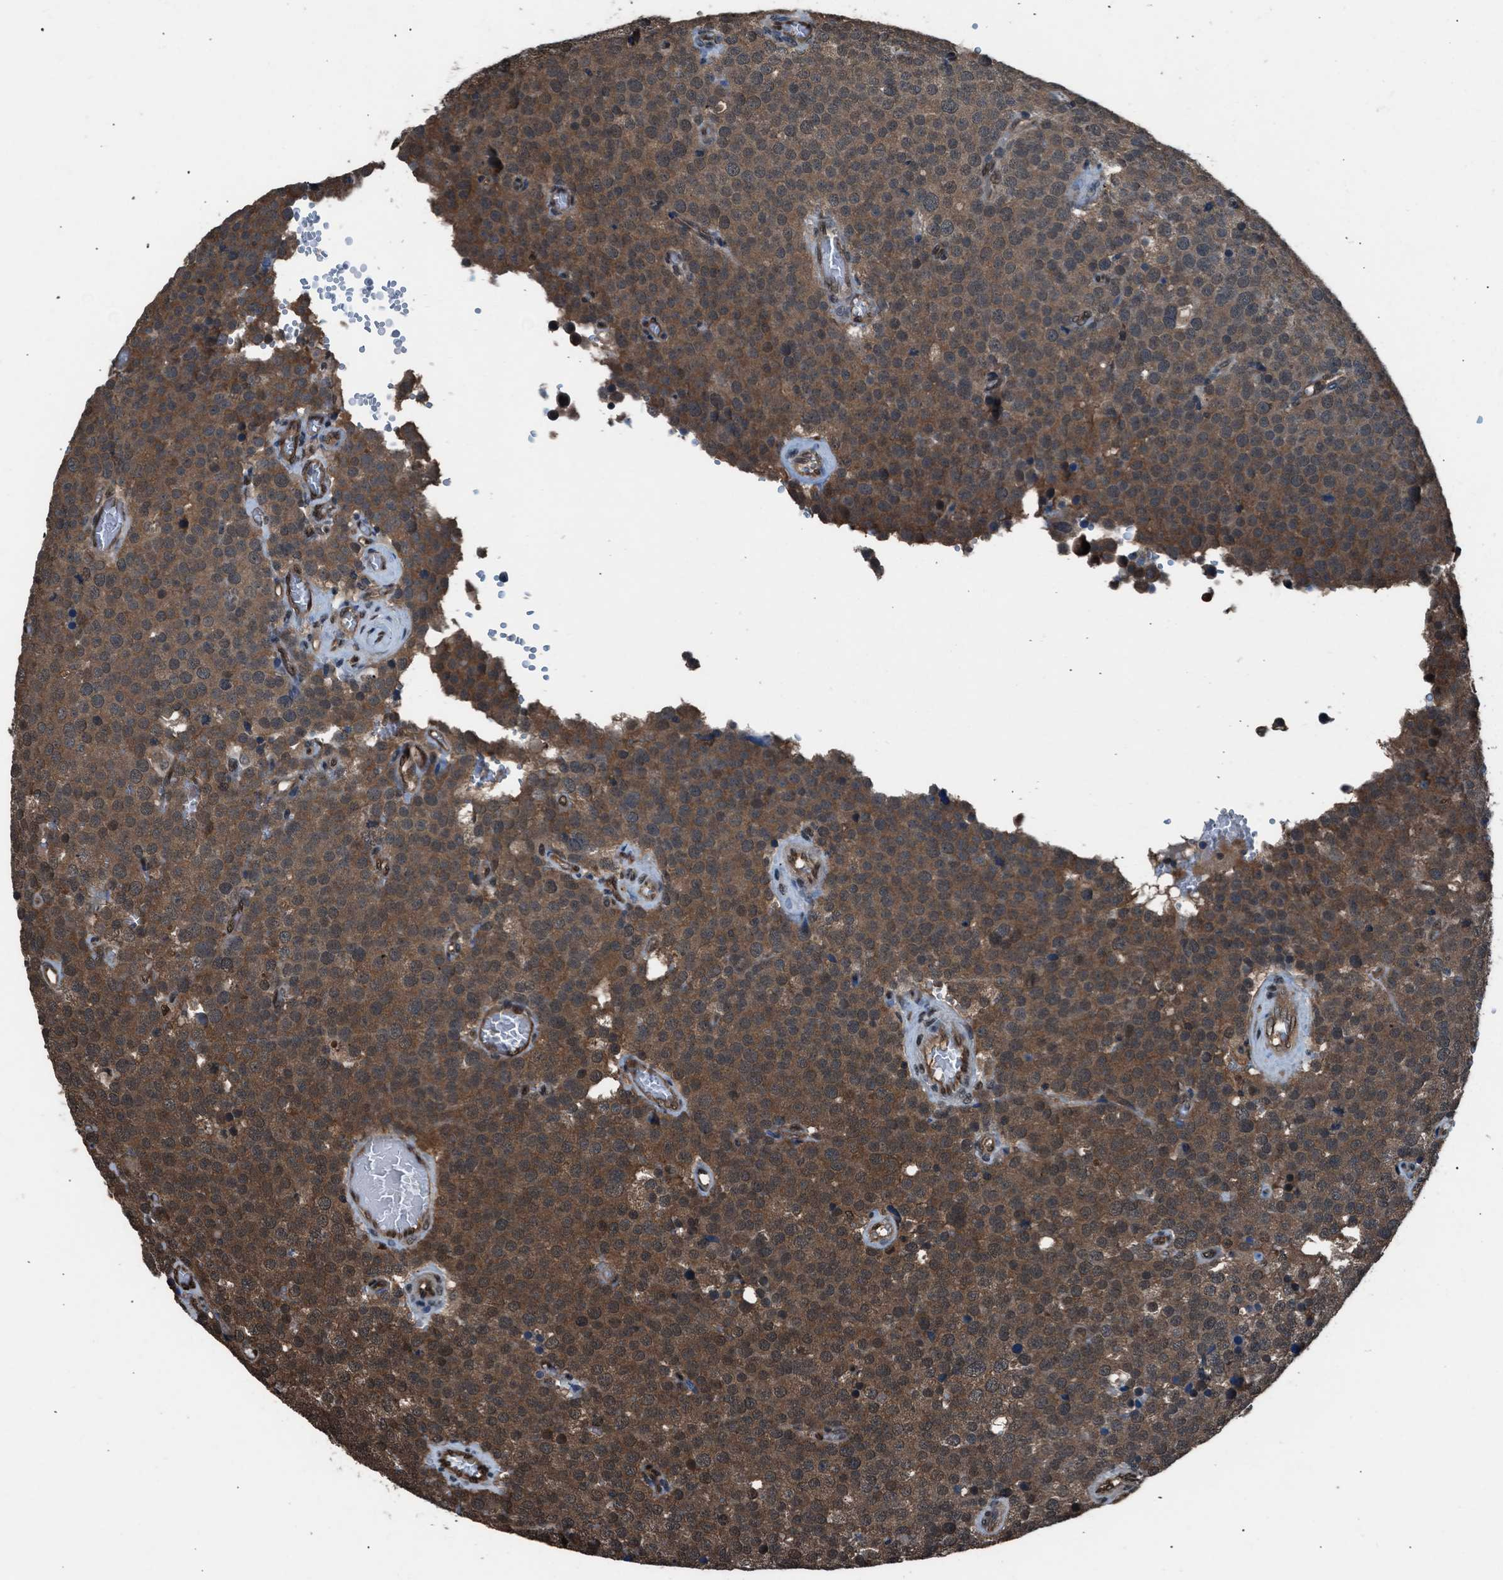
{"staining": {"intensity": "moderate", "quantity": ">75%", "location": "cytoplasmic/membranous"}, "tissue": "testis cancer", "cell_type": "Tumor cells", "image_type": "cancer", "snomed": [{"axis": "morphology", "description": "Normal tissue, NOS"}, {"axis": "morphology", "description": "Seminoma, NOS"}, {"axis": "topography", "description": "Testis"}], "caption": "Immunohistochemistry (IHC) histopathology image of testis seminoma stained for a protein (brown), which exhibits medium levels of moderate cytoplasmic/membranous expression in about >75% of tumor cells.", "gene": "YWHAG", "patient": {"sex": "male", "age": 71}}